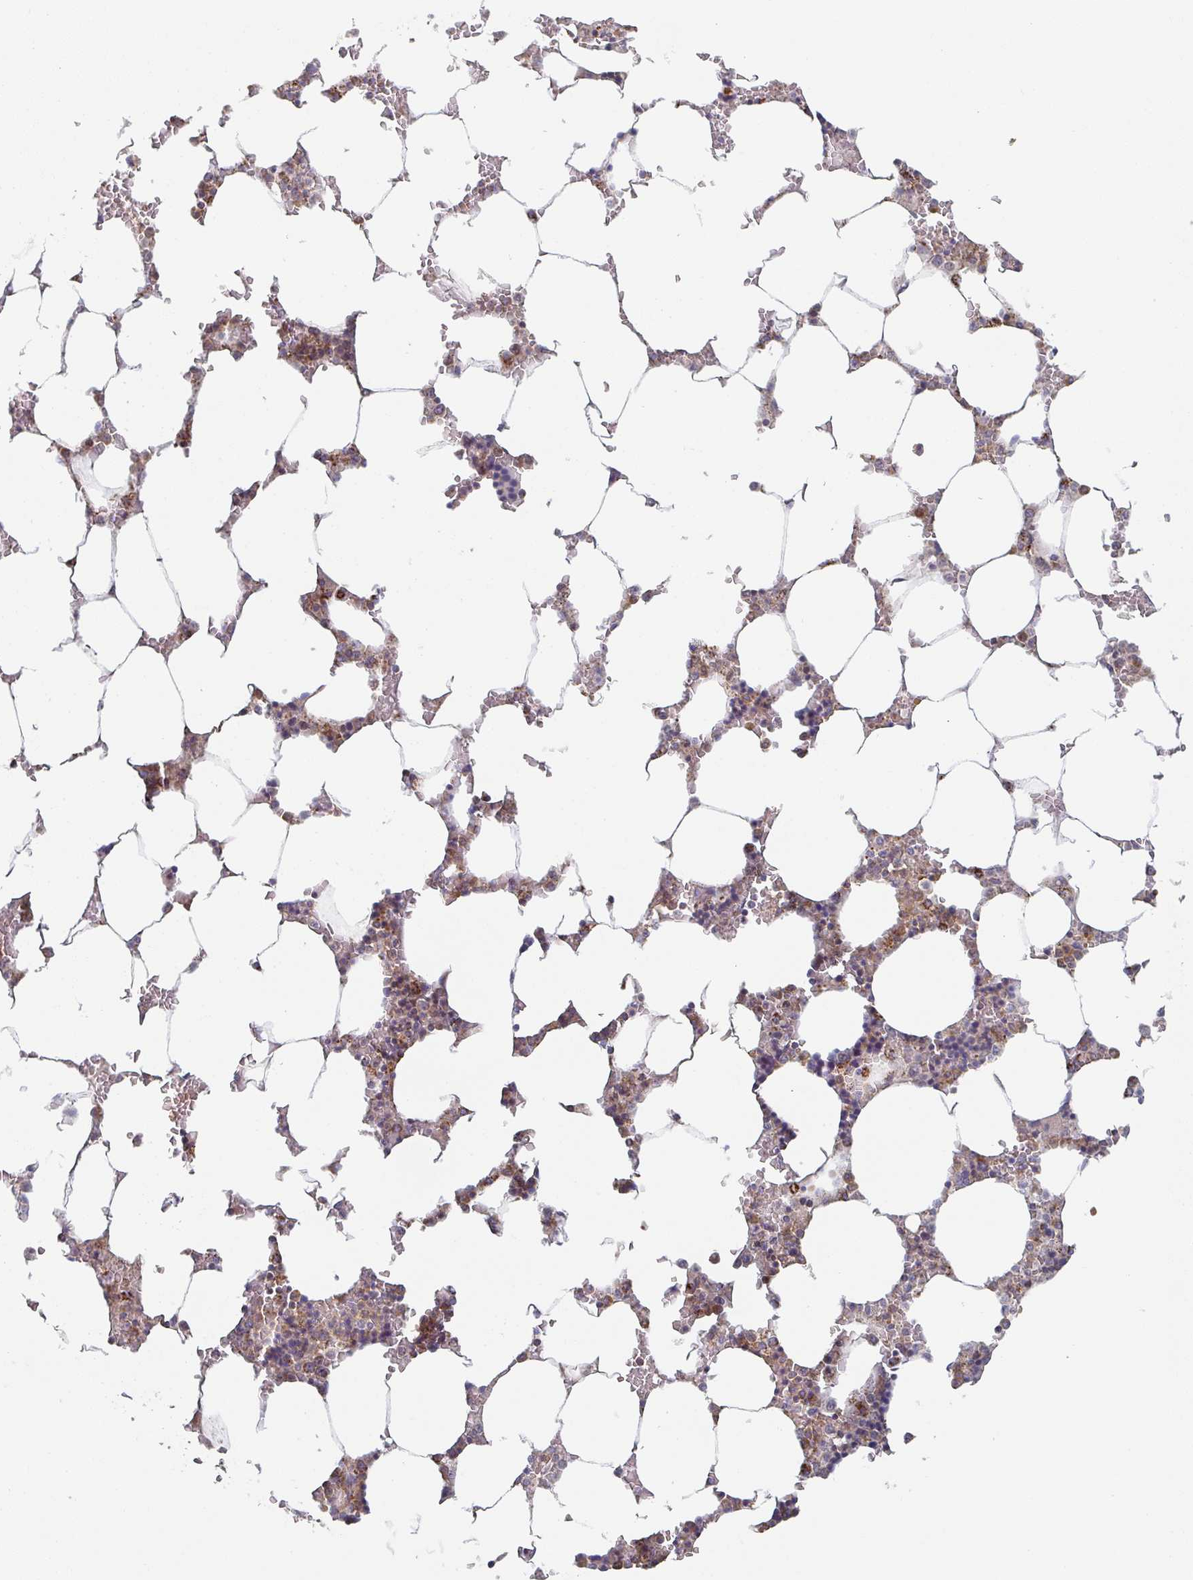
{"staining": {"intensity": "weak", "quantity": ">75%", "location": "cytoplasmic/membranous"}, "tissue": "bone marrow", "cell_type": "Hematopoietic cells", "image_type": "normal", "snomed": [{"axis": "morphology", "description": "Normal tissue, NOS"}, {"axis": "topography", "description": "Bone marrow"}], "caption": "An image showing weak cytoplasmic/membranous staining in approximately >75% of hematopoietic cells in benign bone marrow, as visualized by brown immunohistochemical staining.", "gene": "ZNF526", "patient": {"sex": "male", "age": 64}}